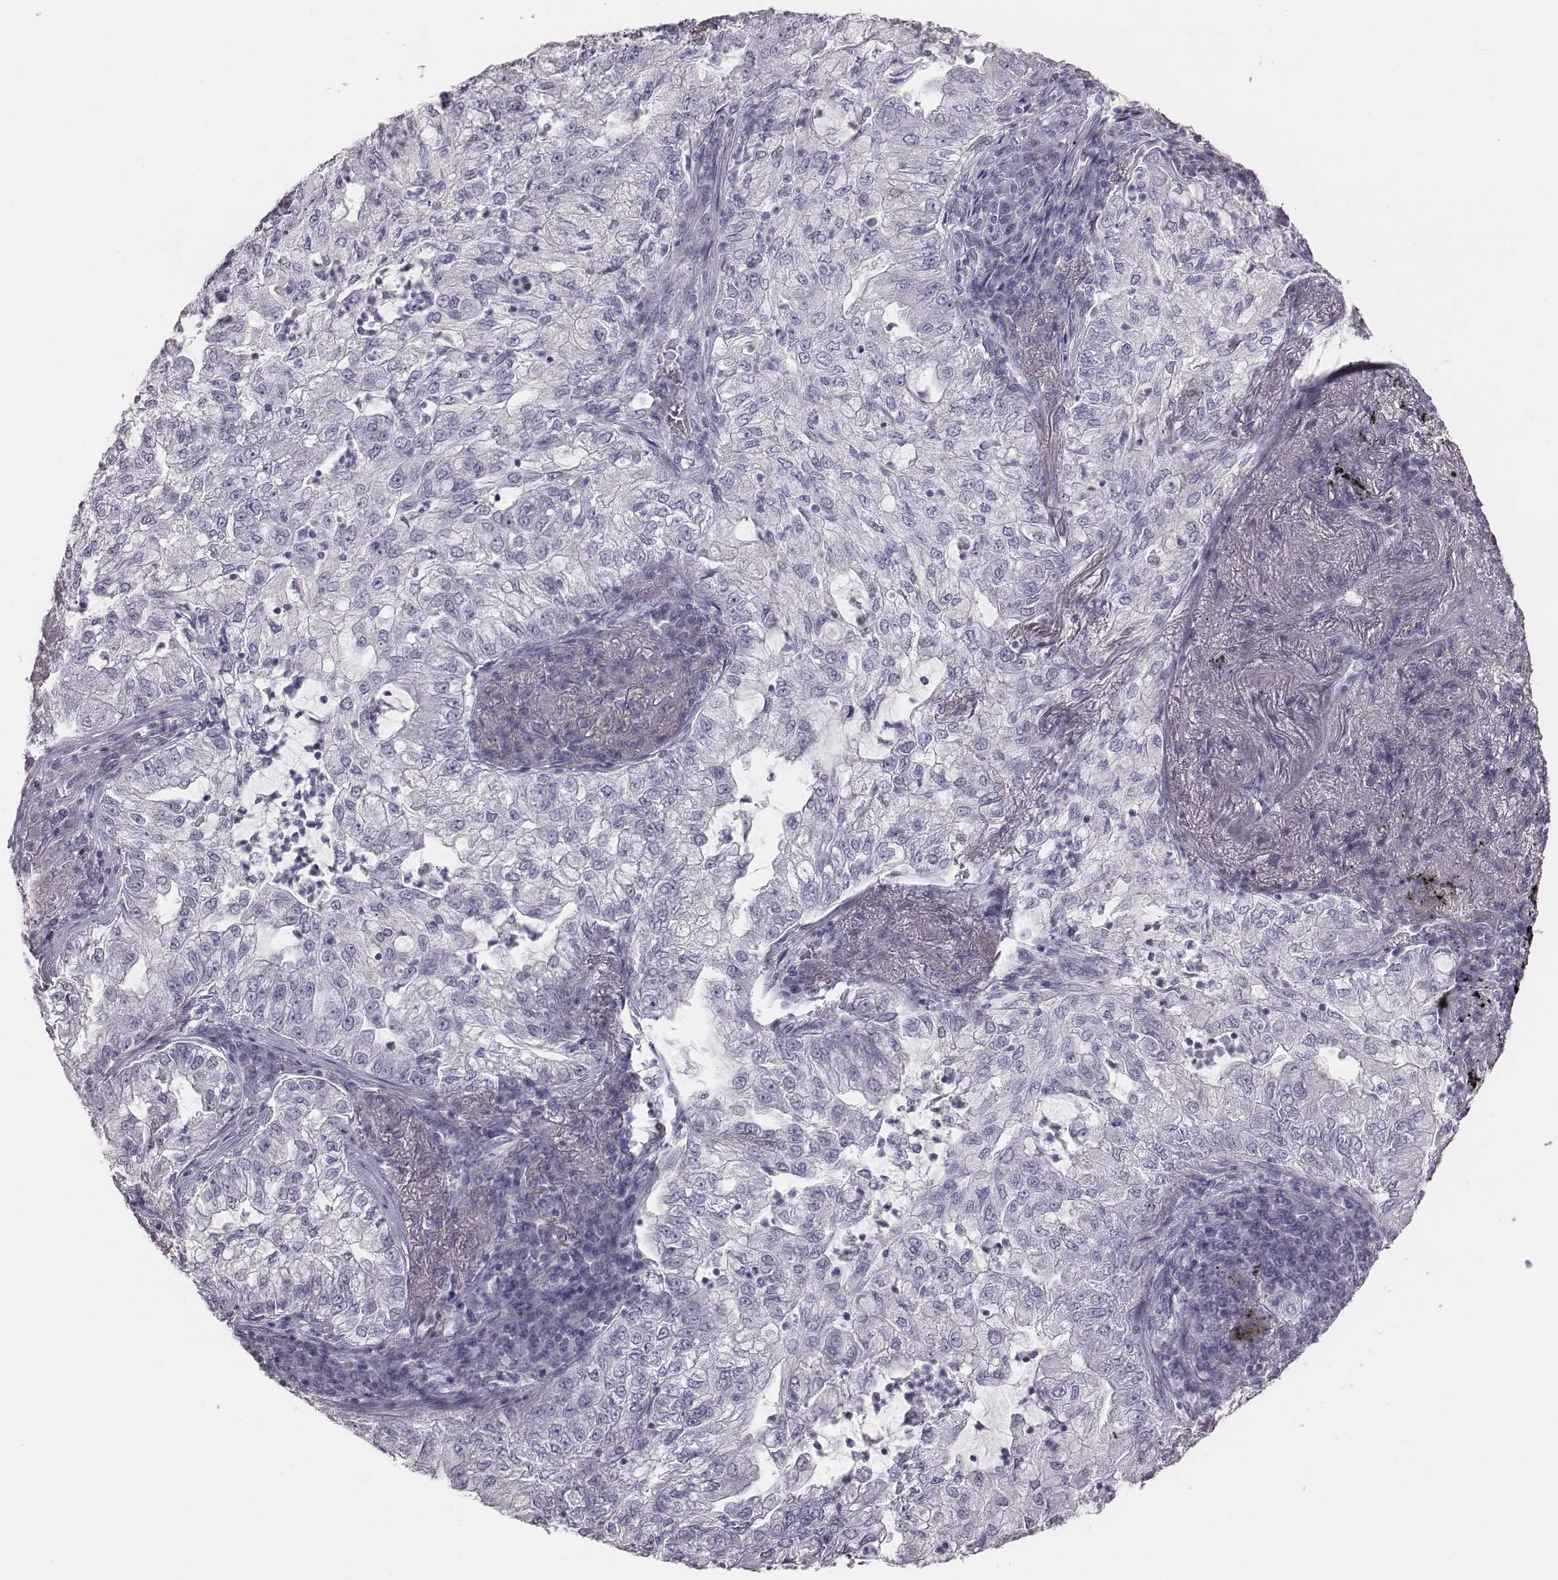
{"staining": {"intensity": "negative", "quantity": "none", "location": "none"}, "tissue": "lung cancer", "cell_type": "Tumor cells", "image_type": "cancer", "snomed": [{"axis": "morphology", "description": "Adenocarcinoma, NOS"}, {"axis": "topography", "description": "Lung"}], "caption": "The image shows no staining of tumor cells in adenocarcinoma (lung).", "gene": "C6orf58", "patient": {"sex": "female", "age": 73}}